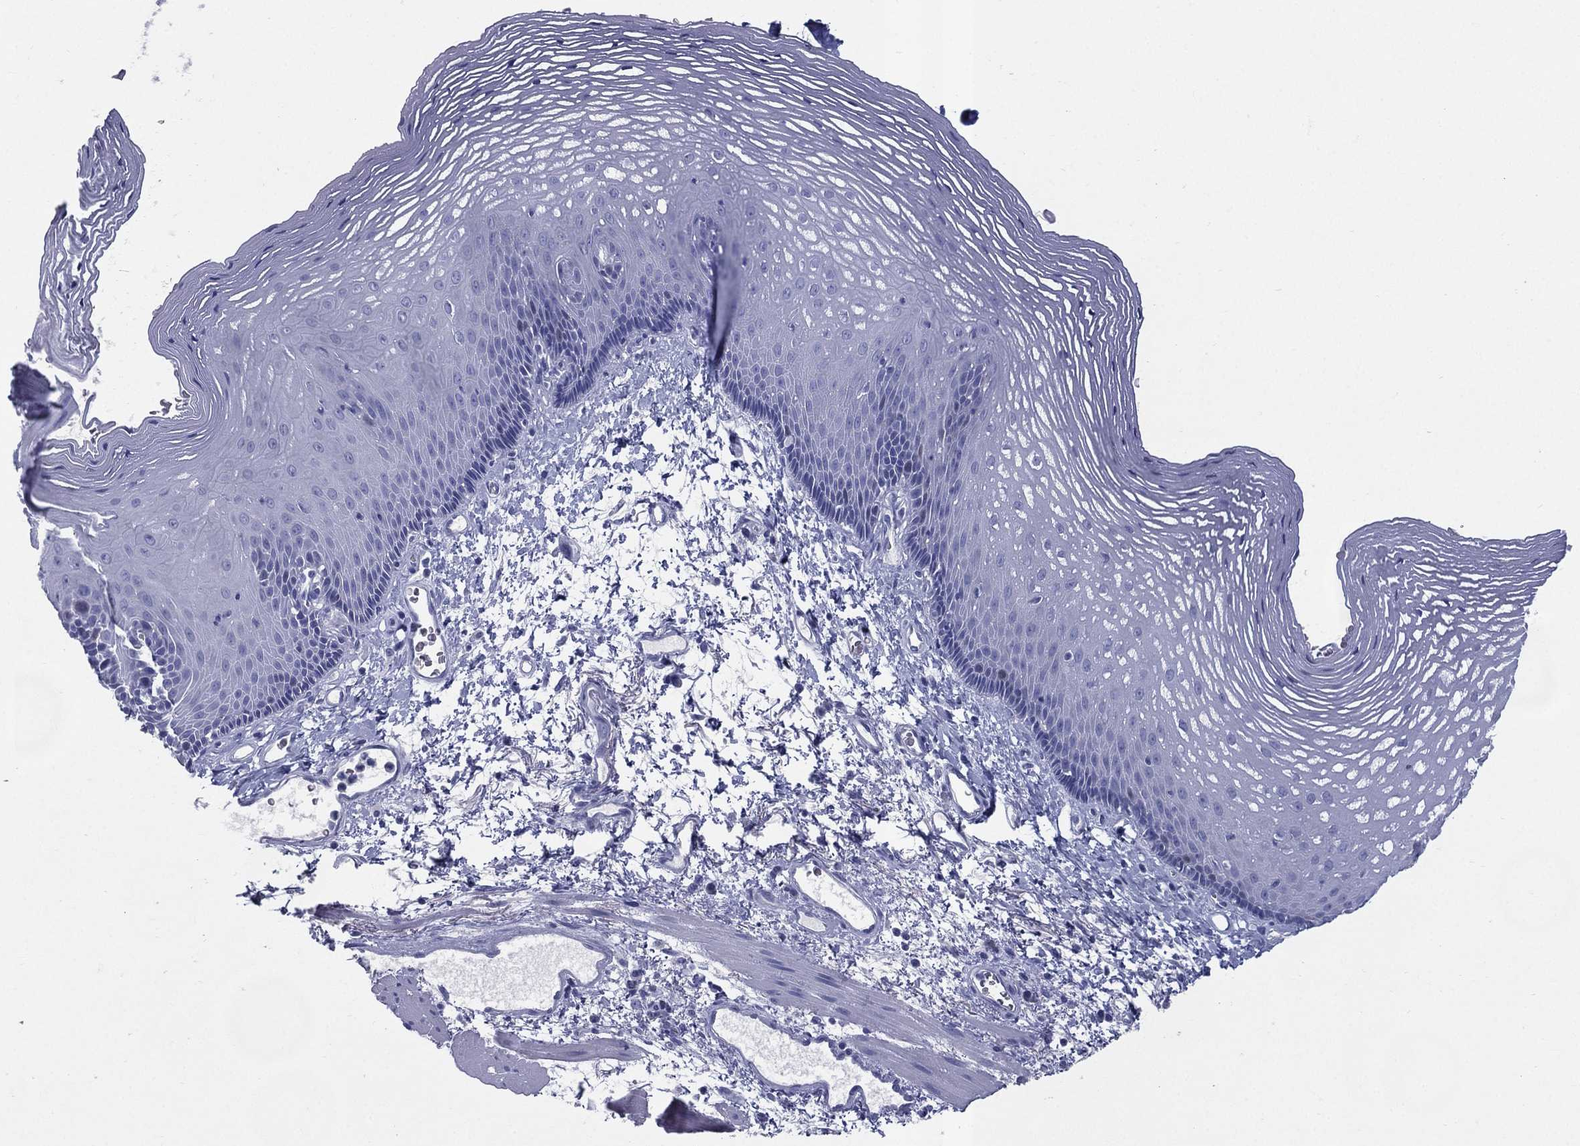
{"staining": {"intensity": "negative", "quantity": "none", "location": "none"}, "tissue": "esophagus", "cell_type": "Squamous epithelial cells", "image_type": "normal", "snomed": [{"axis": "morphology", "description": "Normal tissue, NOS"}, {"axis": "topography", "description": "Esophagus"}], "caption": "Immunohistochemical staining of unremarkable human esophagus shows no significant positivity in squamous epithelial cells. (DAB (3,3'-diaminobenzidine) immunohistochemistry (IHC) with hematoxylin counter stain).", "gene": "KIF2C", "patient": {"sex": "male", "age": 76}}